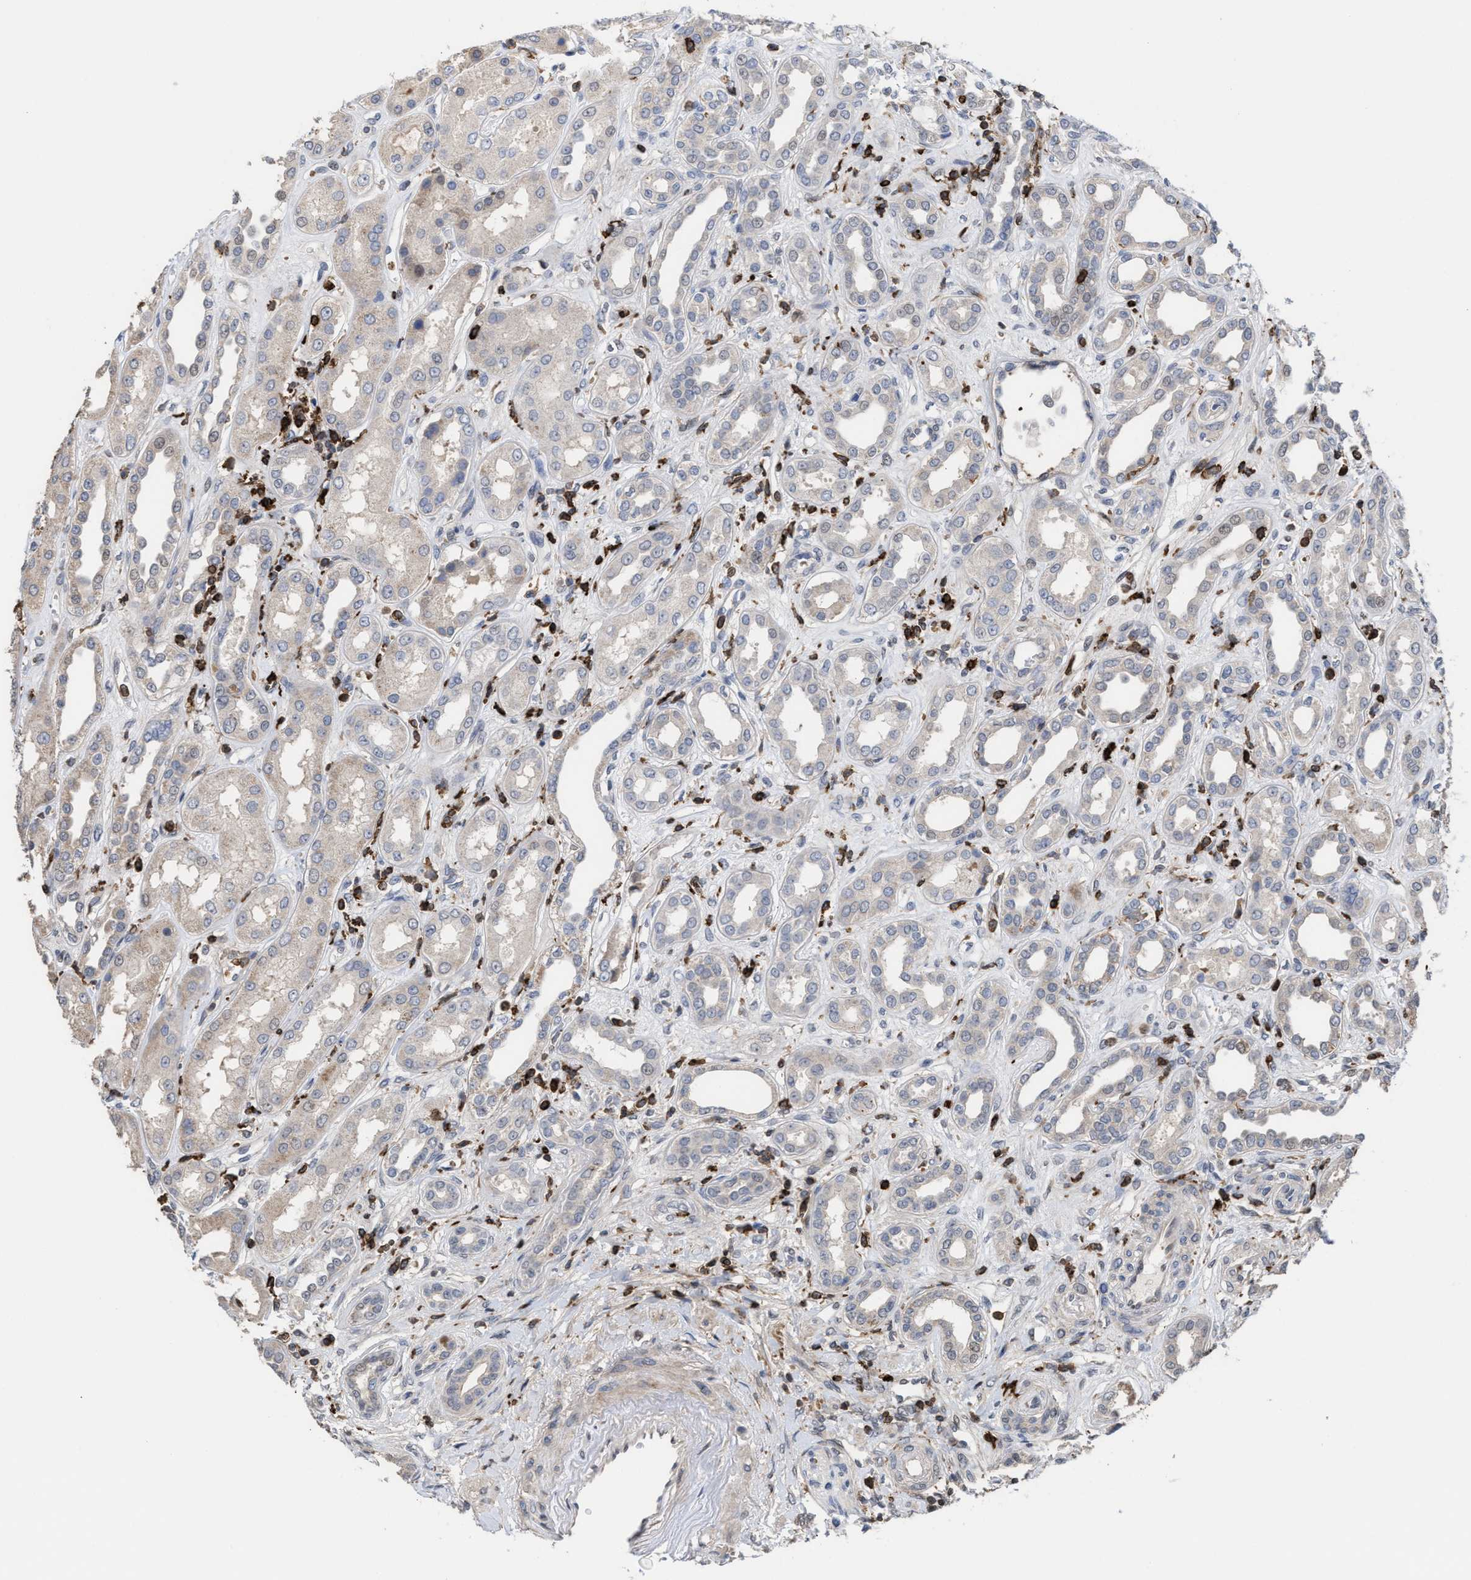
{"staining": {"intensity": "moderate", "quantity": "<25%", "location": "cytoplasmic/membranous,nuclear"}, "tissue": "kidney", "cell_type": "Cells in glomeruli", "image_type": "normal", "snomed": [{"axis": "morphology", "description": "Normal tissue, NOS"}, {"axis": "topography", "description": "Kidney"}], "caption": "Protein staining exhibits moderate cytoplasmic/membranous,nuclear positivity in approximately <25% of cells in glomeruli in benign kidney. The staining was performed using DAB, with brown indicating positive protein expression. Nuclei are stained blue with hematoxylin.", "gene": "PTPRE", "patient": {"sex": "male", "age": 59}}